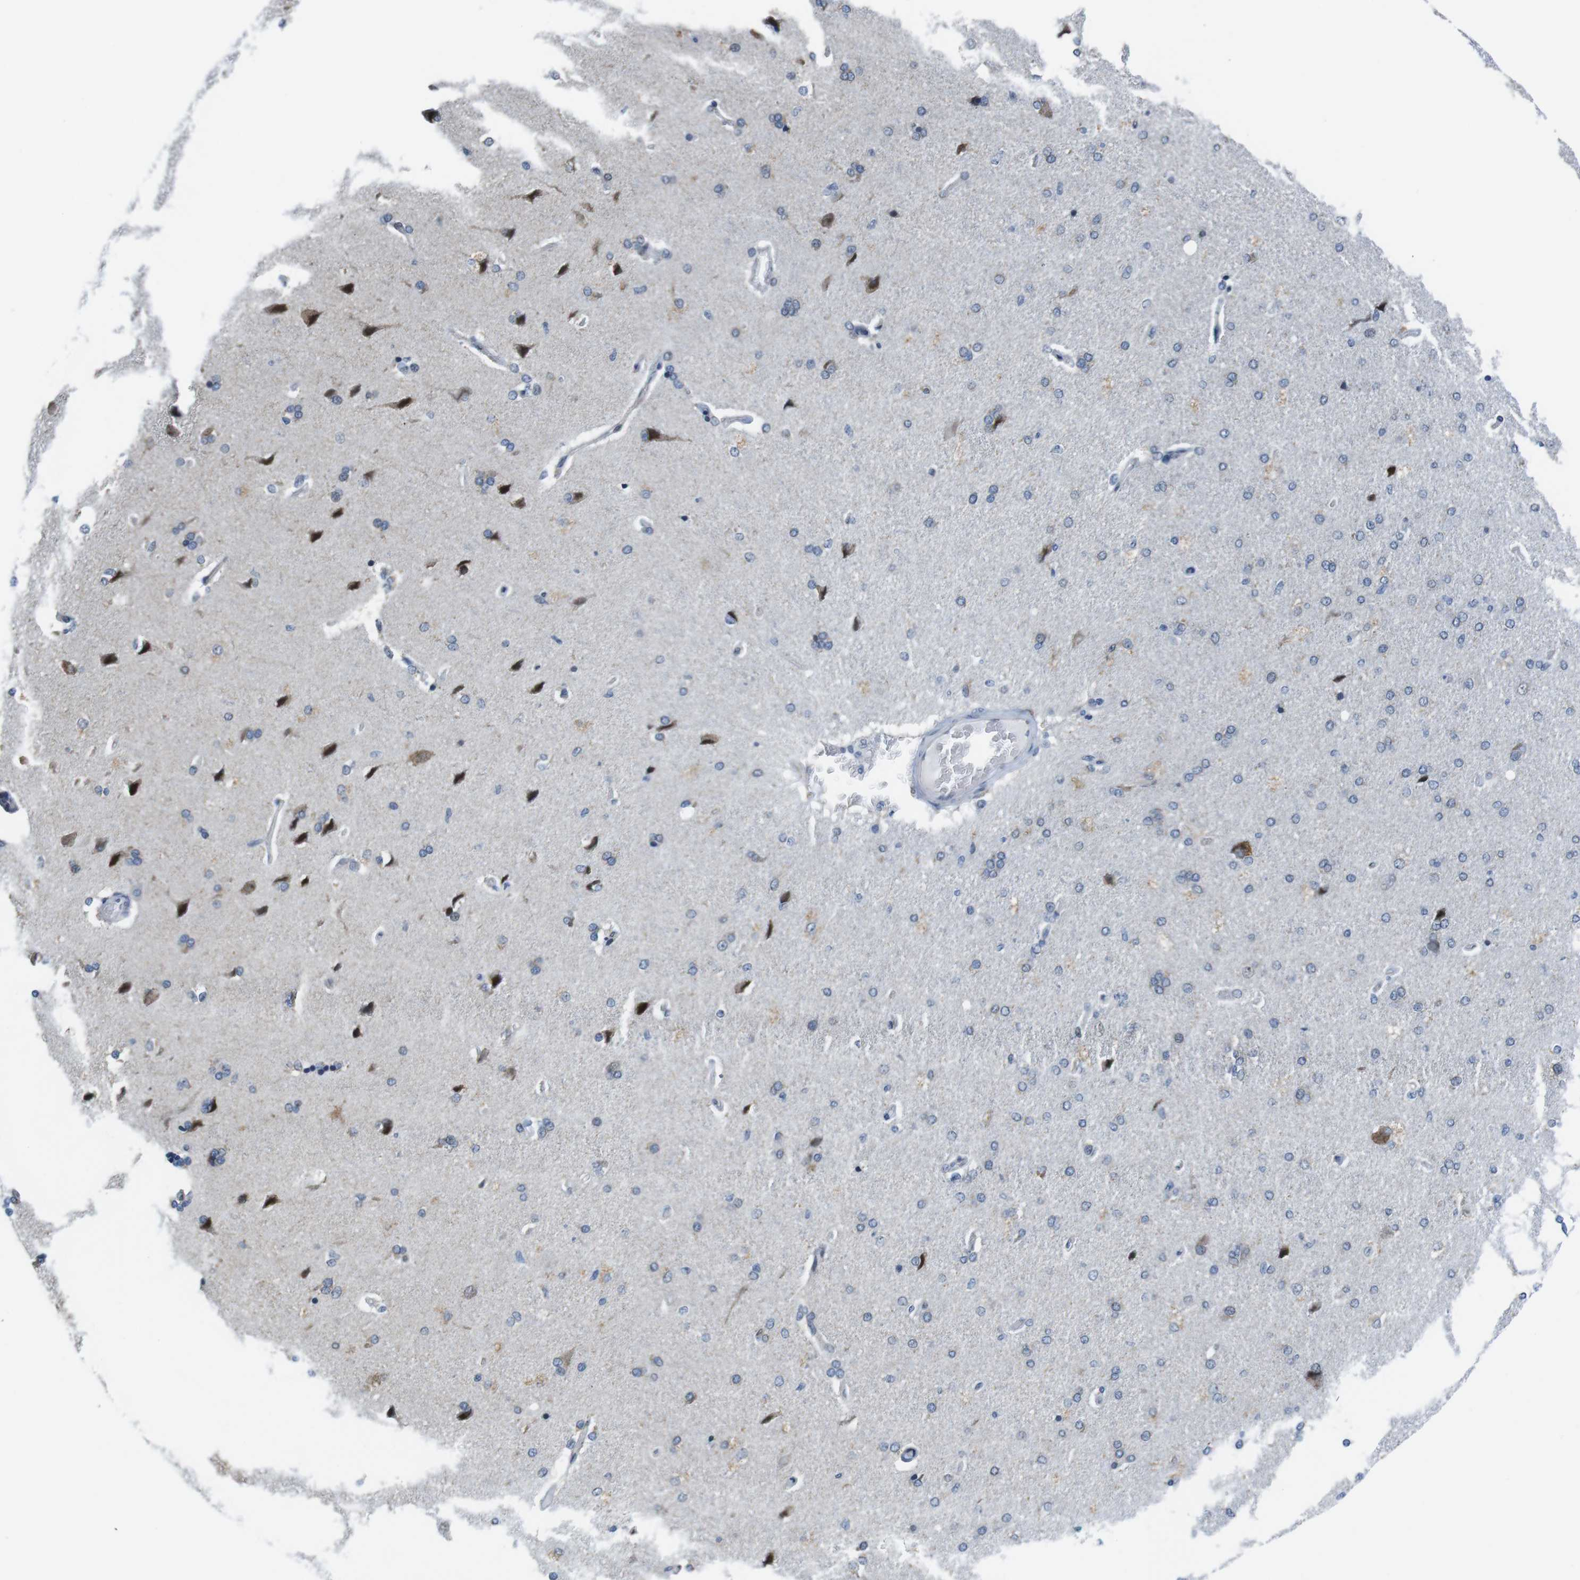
{"staining": {"intensity": "negative", "quantity": "none", "location": "none"}, "tissue": "cerebral cortex", "cell_type": "Endothelial cells", "image_type": "normal", "snomed": [{"axis": "morphology", "description": "Normal tissue, NOS"}, {"axis": "topography", "description": "Cerebral cortex"}], "caption": "High power microscopy image of an immunohistochemistry (IHC) photomicrograph of benign cerebral cortex, revealing no significant positivity in endothelial cells.", "gene": "MLH1", "patient": {"sex": "male", "age": 62}}